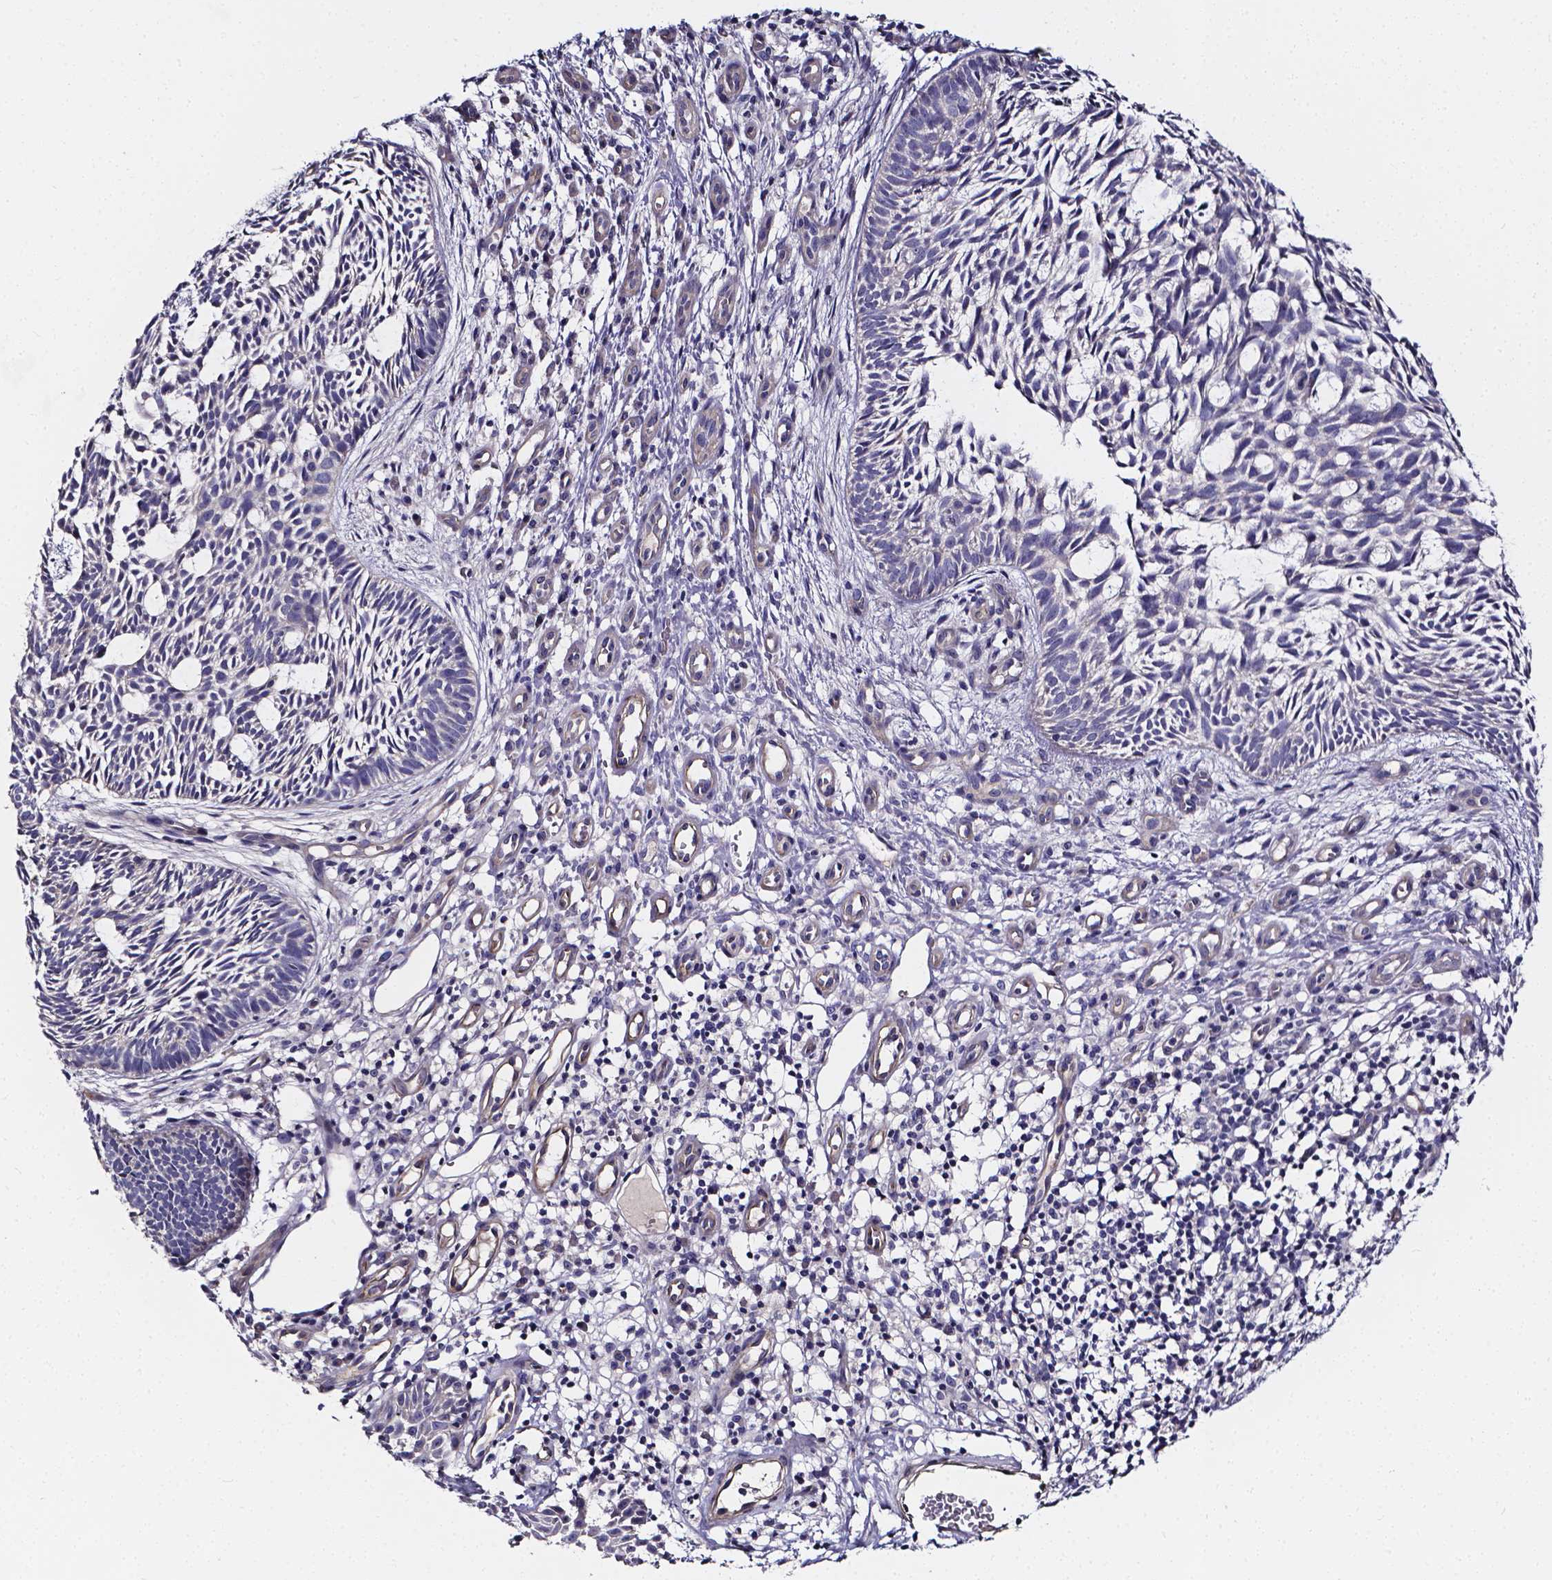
{"staining": {"intensity": "negative", "quantity": "none", "location": "none"}, "tissue": "skin cancer", "cell_type": "Tumor cells", "image_type": "cancer", "snomed": [{"axis": "morphology", "description": "Basal cell carcinoma"}, {"axis": "topography", "description": "Skin"}], "caption": "The photomicrograph displays no significant staining in tumor cells of skin basal cell carcinoma.", "gene": "CACNG8", "patient": {"sex": "male", "age": 59}}